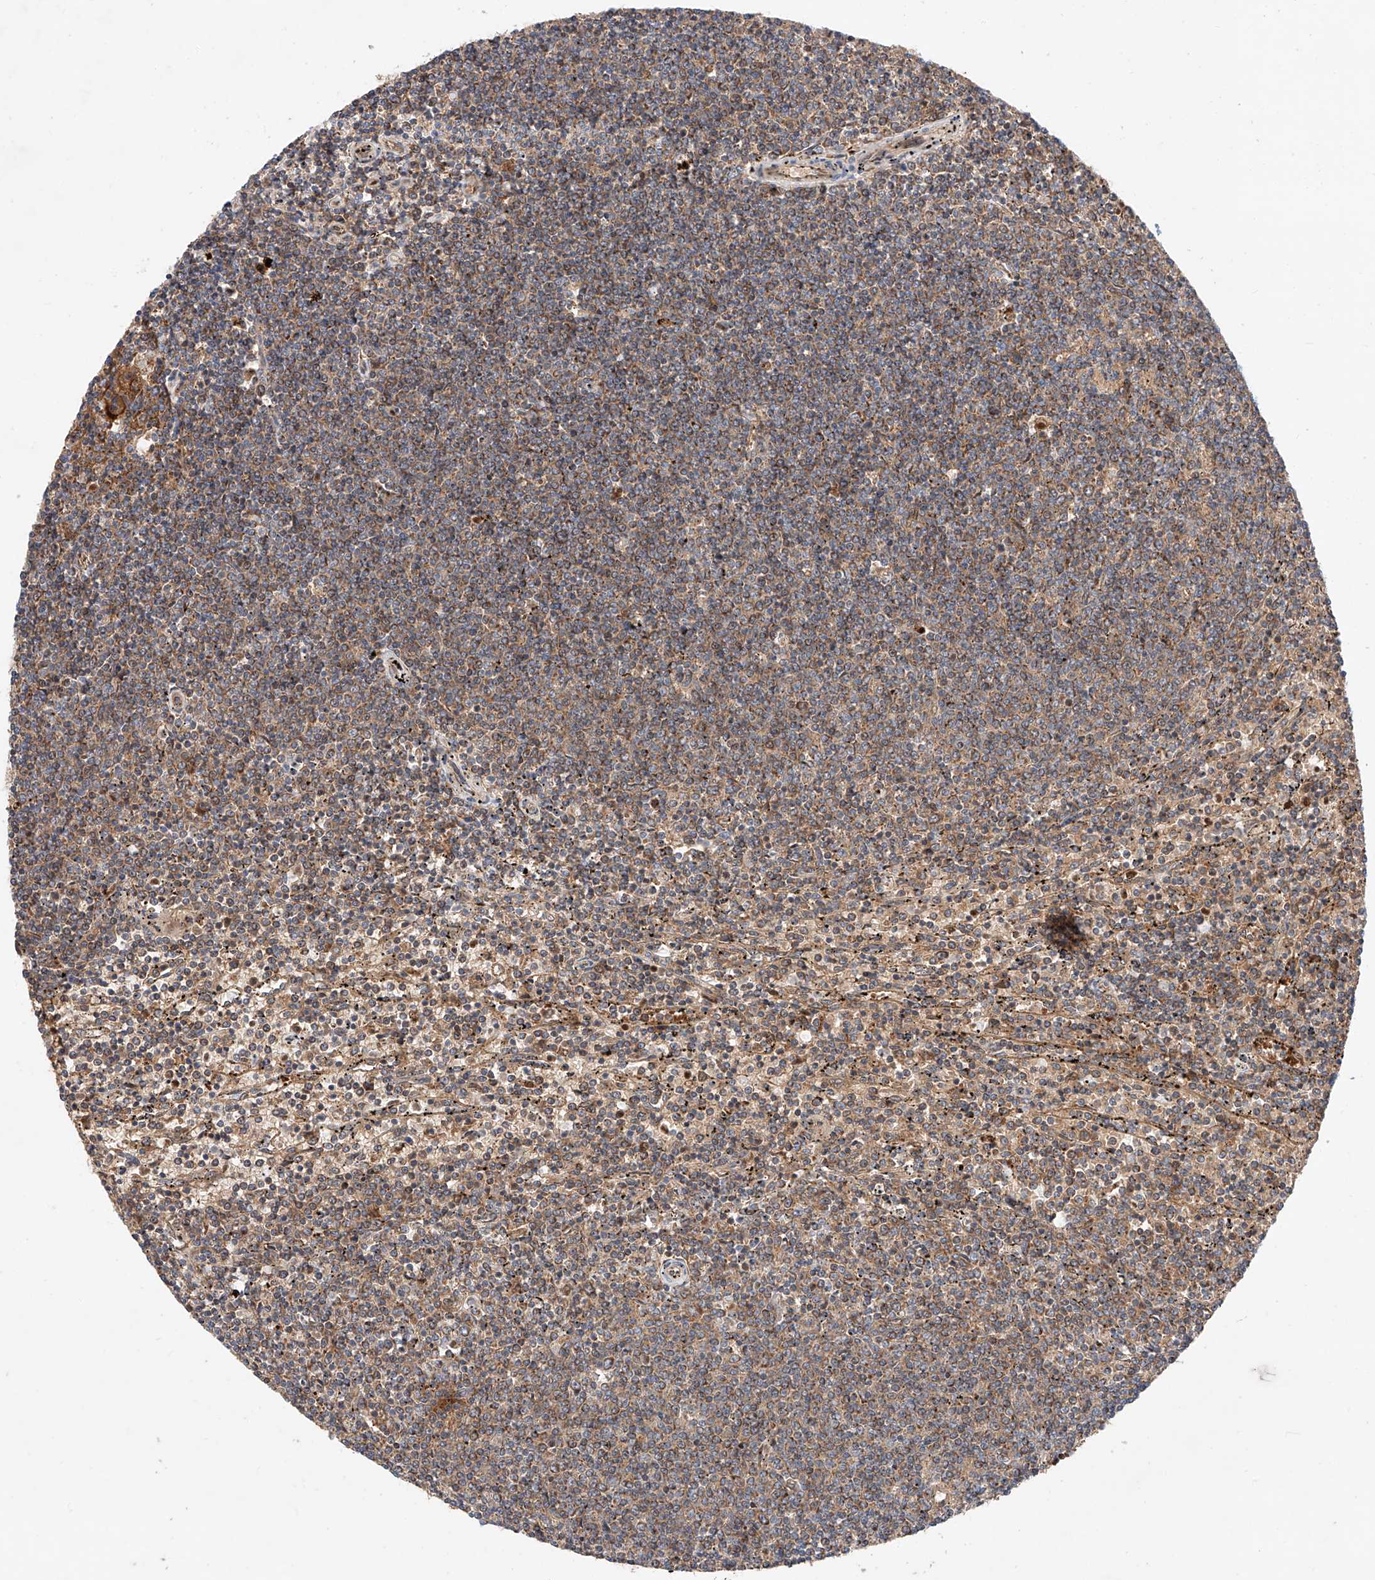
{"staining": {"intensity": "weak", "quantity": "25%-75%", "location": "cytoplasmic/membranous"}, "tissue": "lymphoma", "cell_type": "Tumor cells", "image_type": "cancer", "snomed": [{"axis": "morphology", "description": "Malignant lymphoma, non-Hodgkin's type, Low grade"}, {"axis": "topography", "description": "Spleen"}], "caption": "Human lymphoma stained with a brown dye reveals weak cytoplasmic/membranous positive positivity in about 25%-75% of tumor cells.", "gene": "NR1D1", "patient": {"sex": "female", "age": 50}}